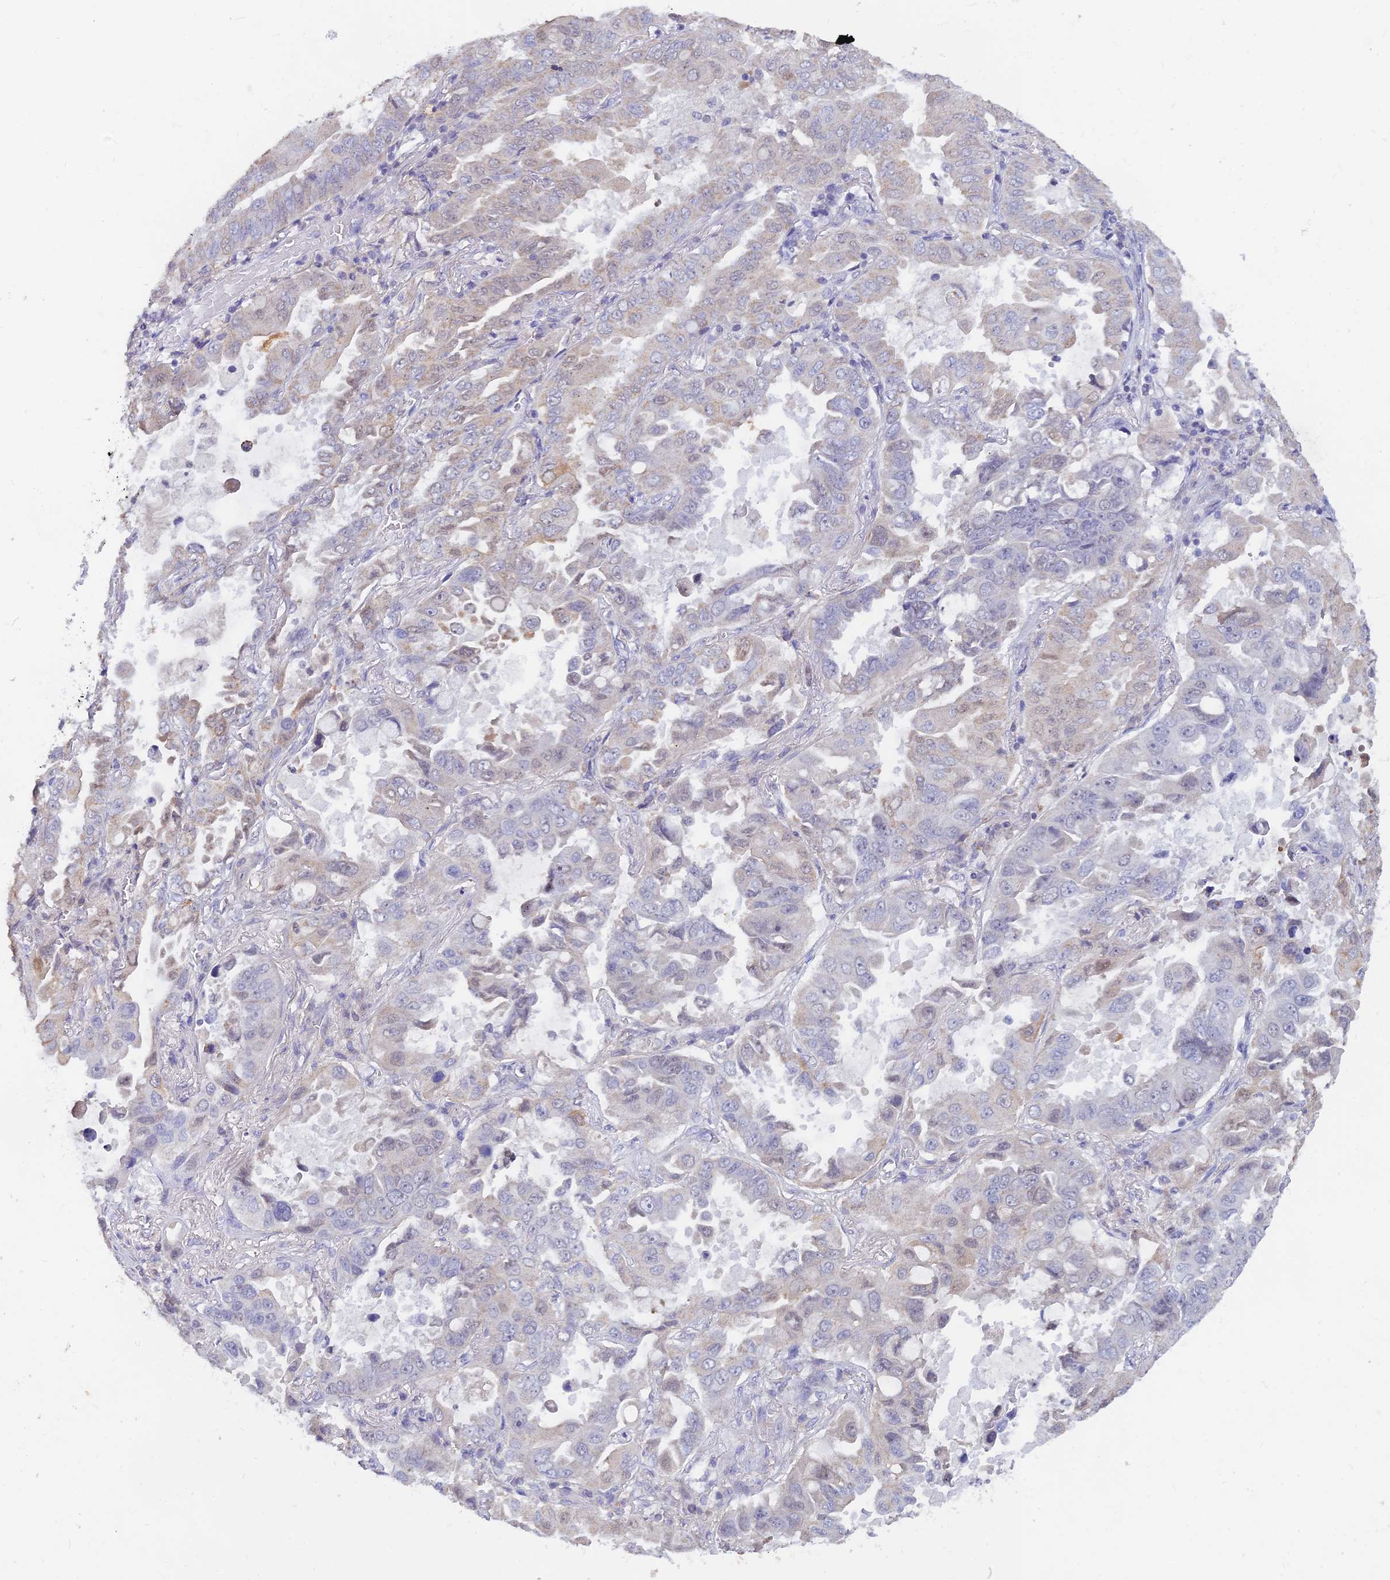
{"staining": {"intensity": "weak", "quantity": "<25%", "location": "cytoplasmic/membranous"}, "tissue": "lung cancer", "cell_type": "Tumor cells", "image_type": "cancer", "snomed": [{"axis": "morphology", "description": "Adenocarcinoma, NOS"}, {"axis": "topography", "description": "Lung"}], "caption": "DAB (3,3'-diaminobenzidine) immunohistochemical staining of lung cancer shows no significant positivity in tumor cells. The staining is performed using DAB (3,3'-diaminobenzidine) brown chromogen with nuclei counter-stained in using hematoxylin.", "gene": "LRIF1", "patient": {"sex": "male", "age": 64}}